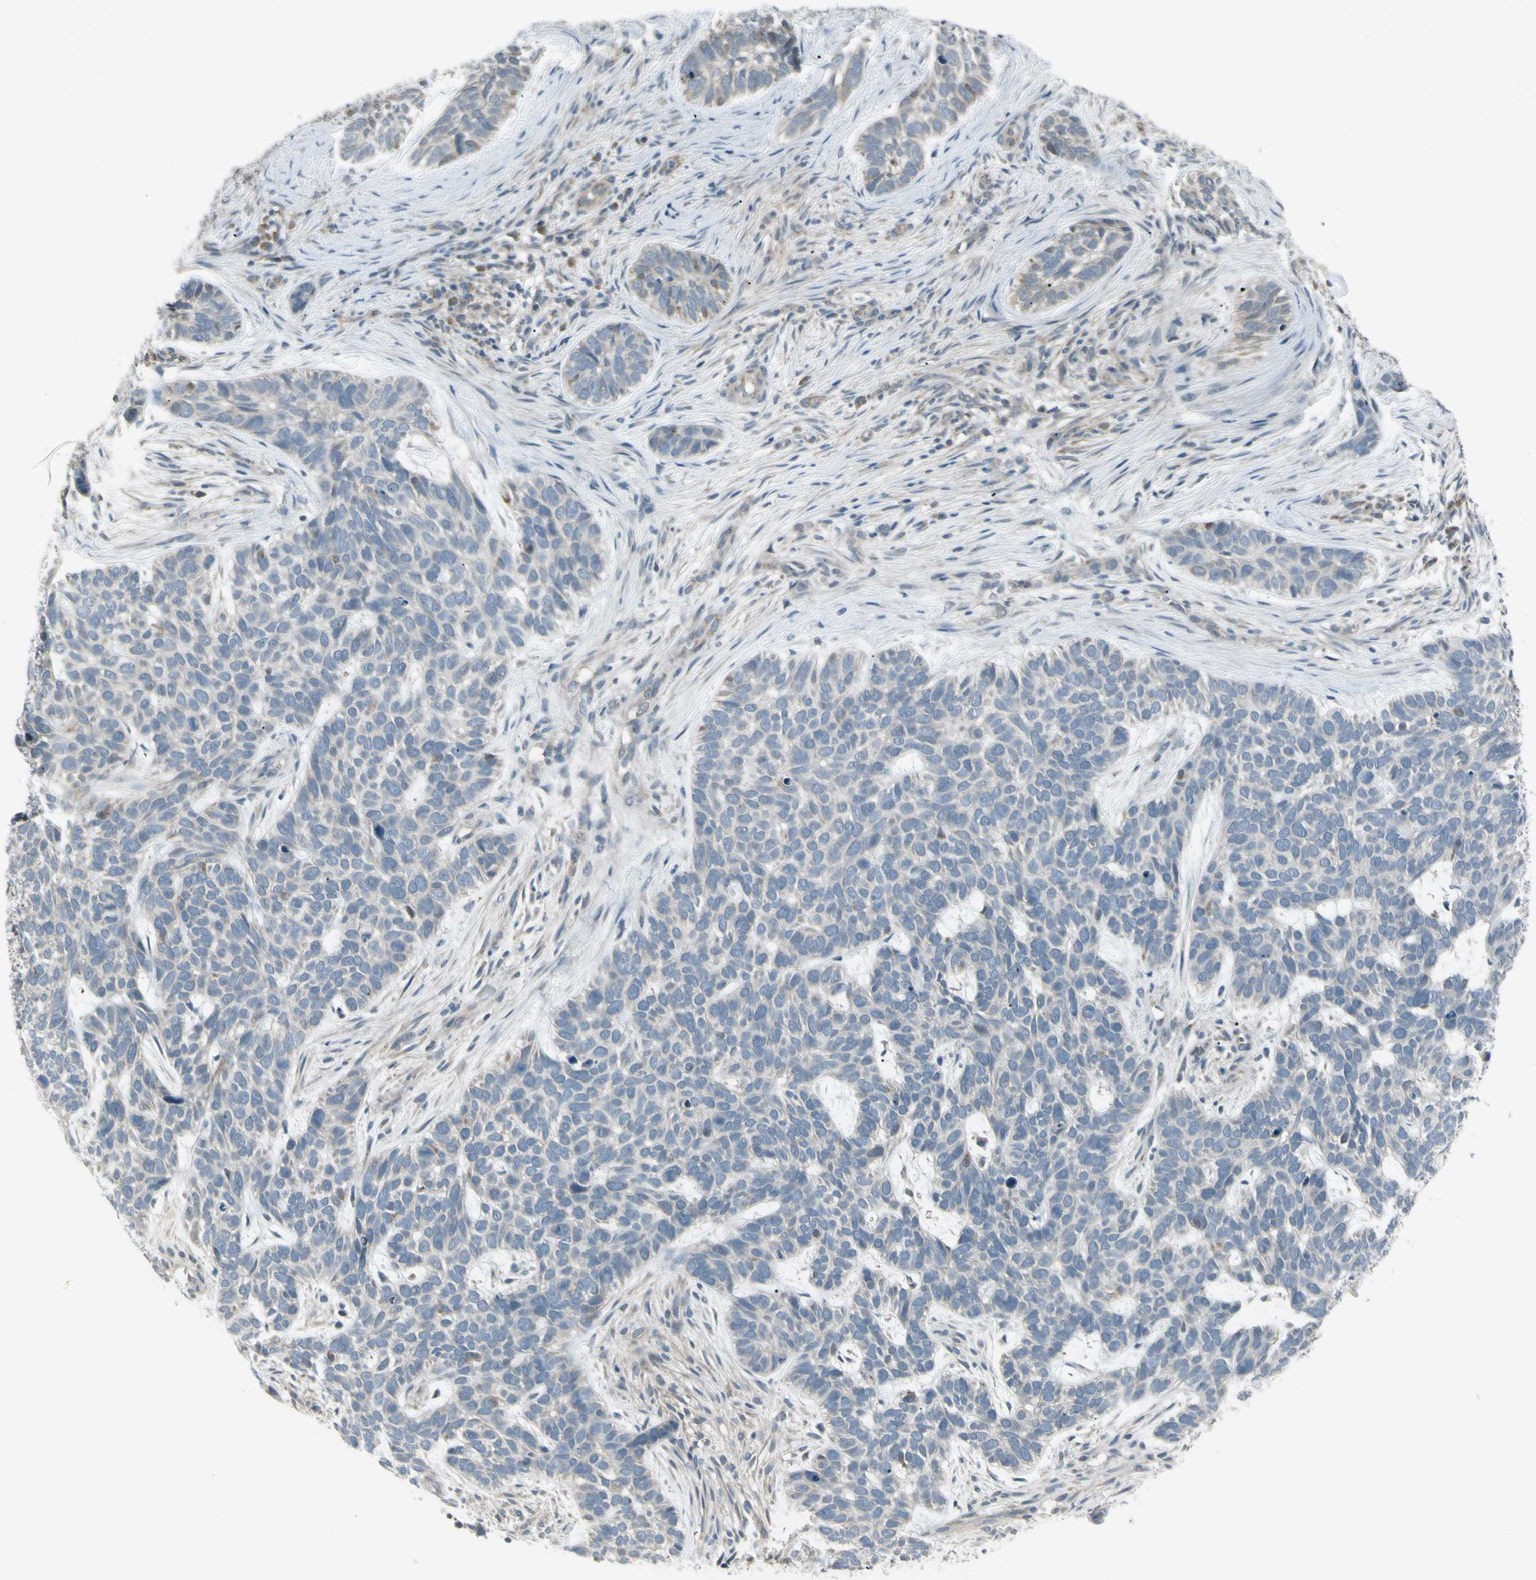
{"staining": {"intensity": "negative", "quantity": "none", "location": "none"}, "tissue": "skin cancer", "cell_type": "Tumor cells", "image_type": "cancer", "snomed": [{"axis": "morphology", "description": "Basal cell carcinoma"}, {"axis": "topography", "description": "Skin"}], "caption": "Human skin cancer stained for a protein using IHC exhibits no positivity in tumor cells.", "gene": "NAXD", "patient": {"sex": "male", "age": 87}}